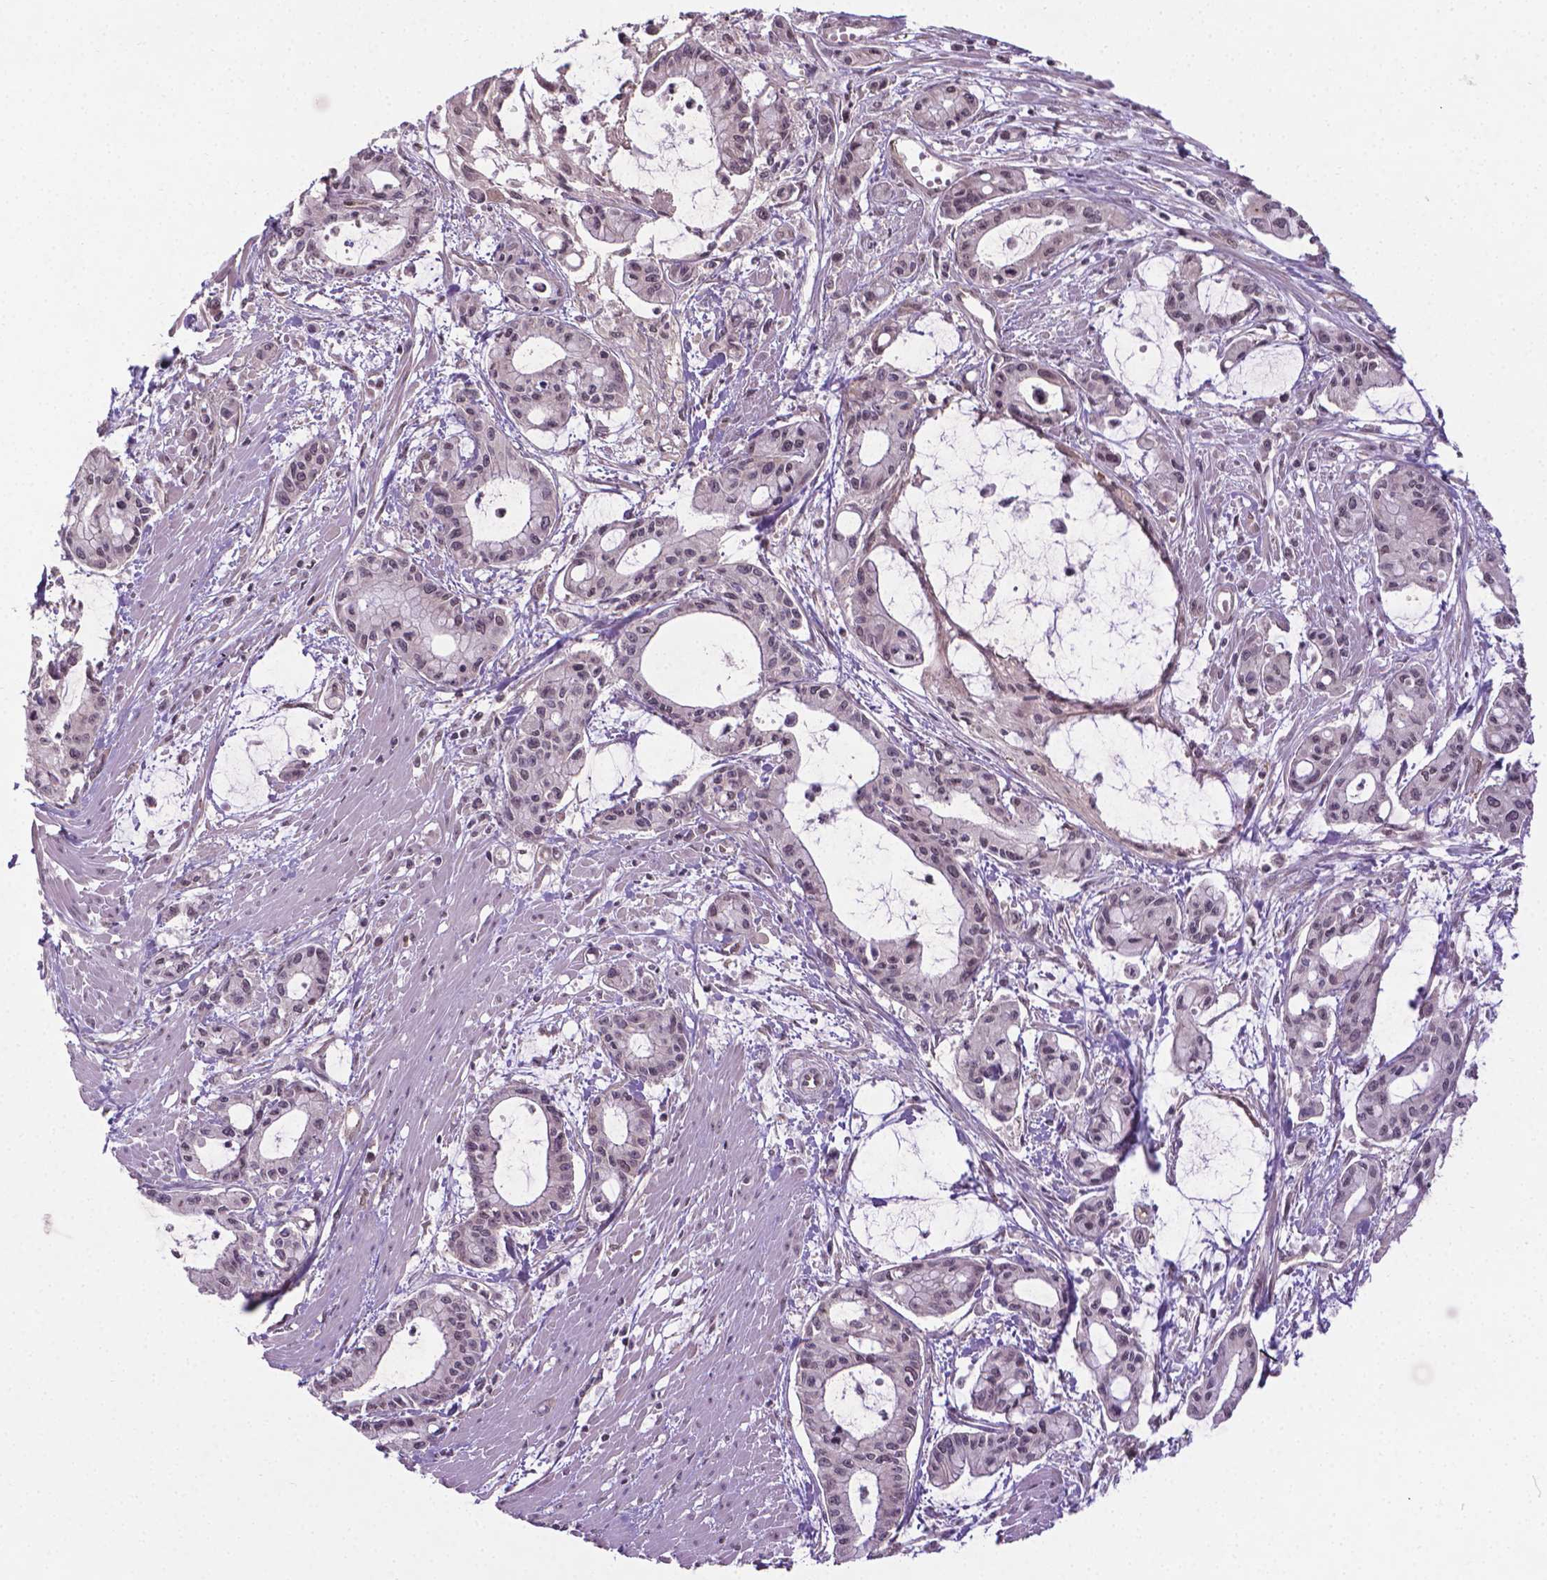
{"staining": {"intensity": "weak", "quantity": "<25%", "location": "nuclear"}, "tissue": "pancreatic cancer", "cell_type": "Tumor cells", "image_type": "cancer", "snomed": [{"axis": "morphology", "description": "Adenocarcinoma, NOS"}, {"axis": "topography", "description": "Pancreas"}], "caption": "Immunohistochemistry of human adenocarcinoma (pancreatic) exhibits no expression in tumor cells.", "gene": "ANKRD54", "patient": {"sex": "male", "age": 48}}